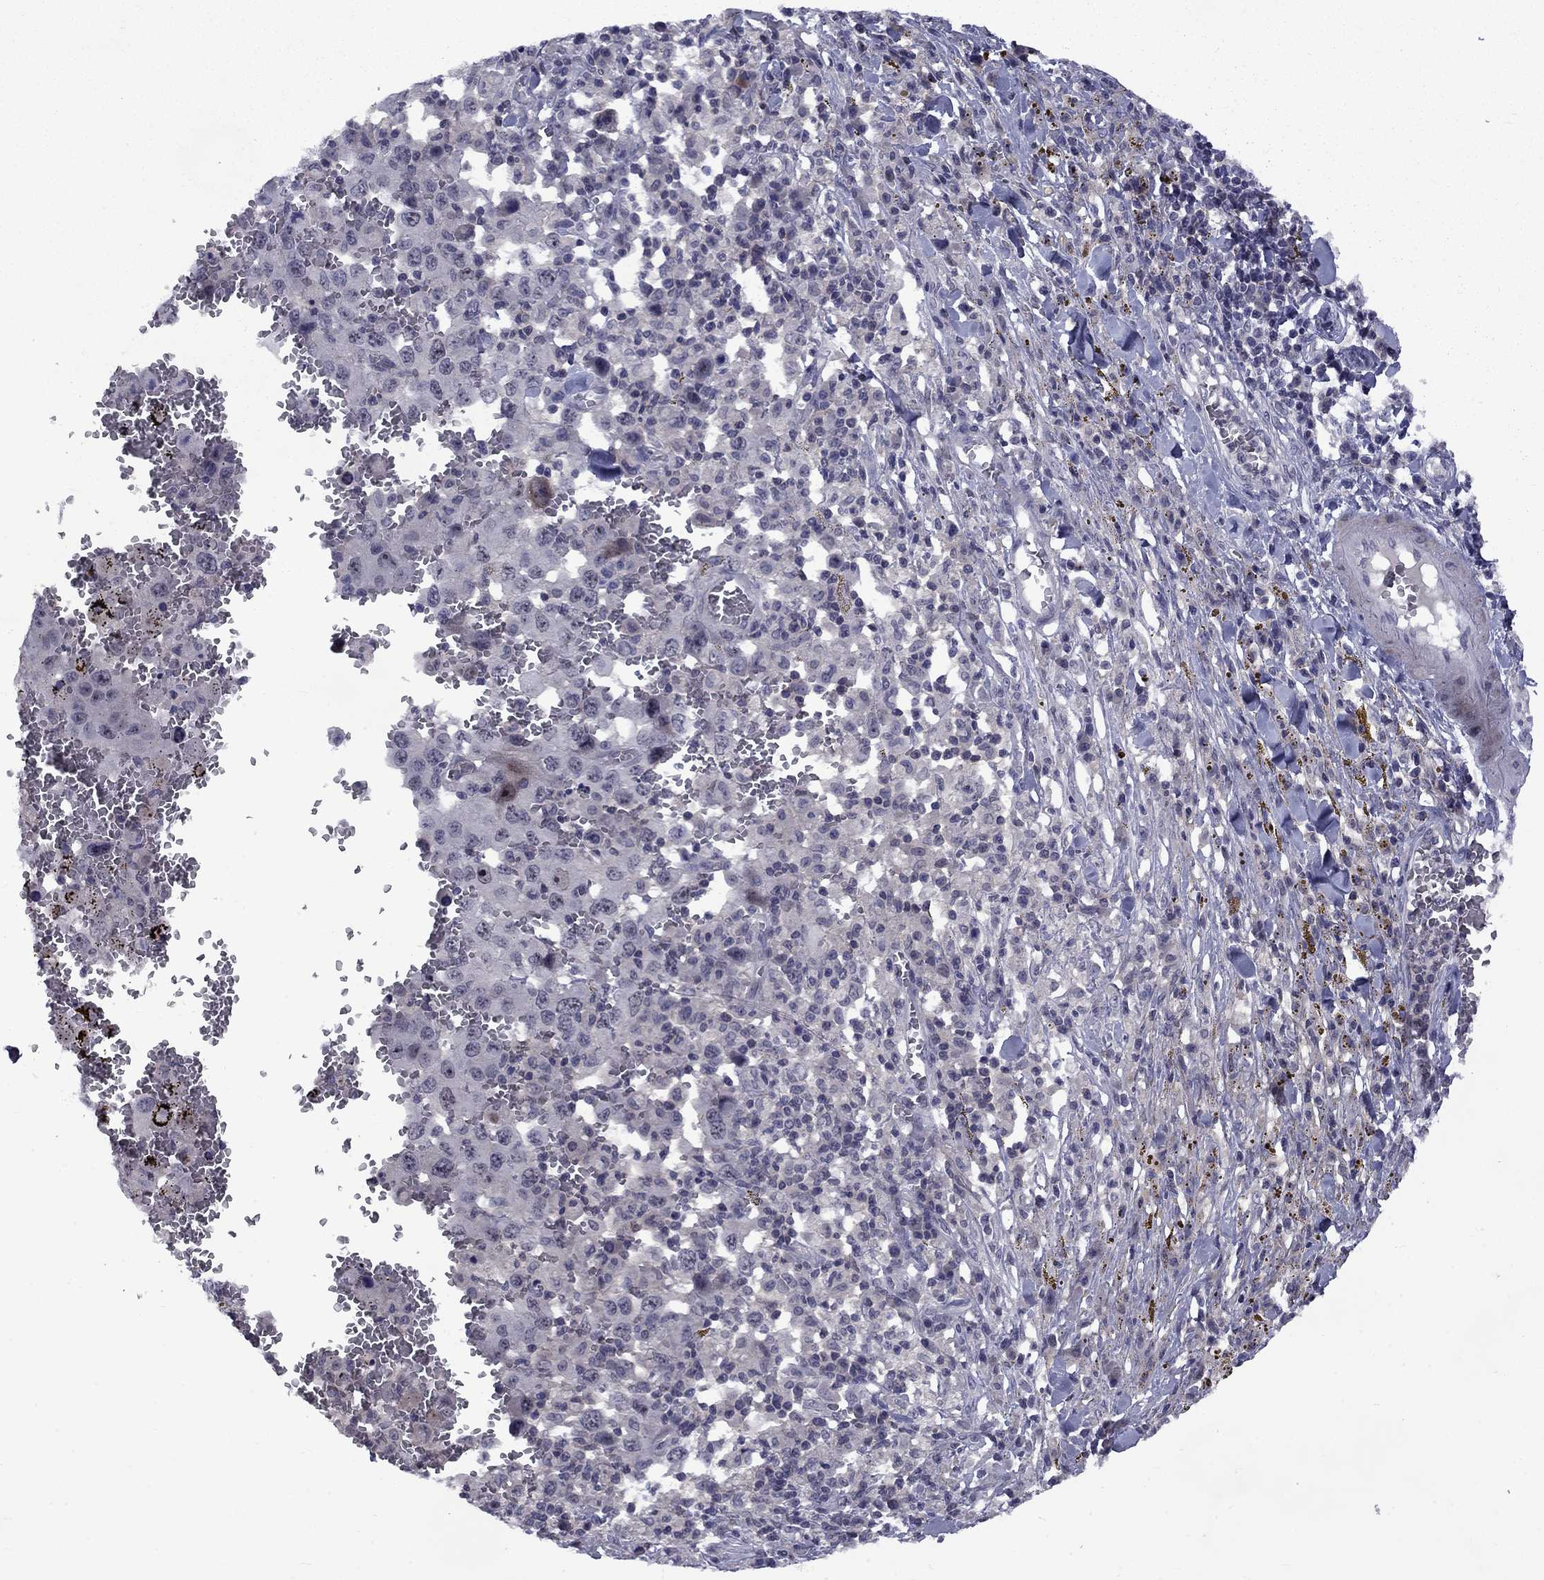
{"staining": {"intensity": "negative", "quantity": "none", "location": "none"}, "tissue": "melanoma", "cell_type": "Tumor cells", "image_type": "cancer", "snomed": [{"axis": "morphology", "description": "Malignant melanoma, NOS"}, {"axis": "topography", "description": "Skin"}], "caption": "This photomicrograph is of malignant melanoma stained with immunohistochemistry to label a protein in brown with the nuclei are counter-stained blue. There is no positivity in tumor cells.", "gene": "SNTA1", "patient": {"sex": "female", "age": 91}}